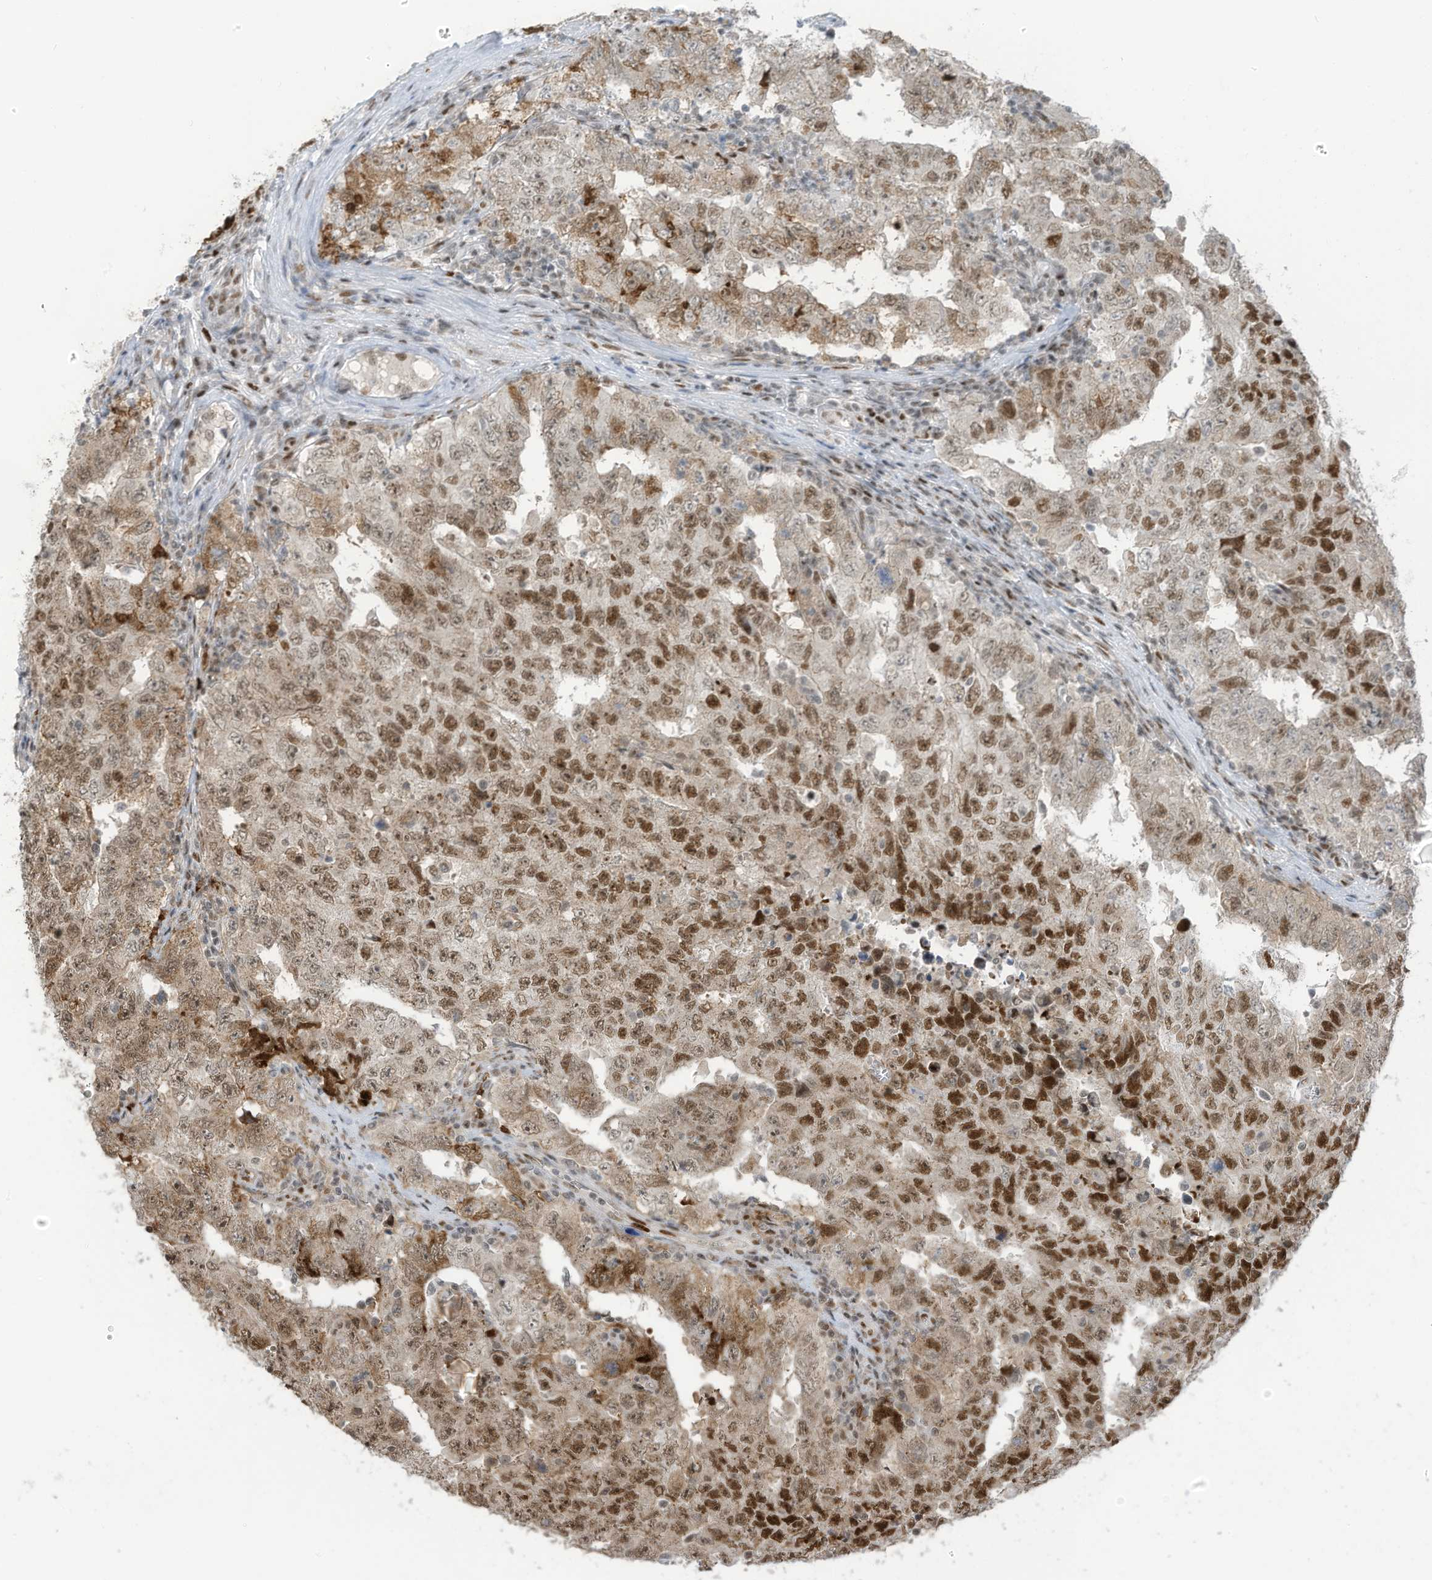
{"staining": {"intensity": "strong", "quantity": ">75%", "location": "nuclear"}, "tissue": "testis cancer", "cell_type": "Tumor cells", "image_type": "cancer", "snomed": [{"axis": "morphology", "description": "Carcinoma, Embryonal, NOS"}, {"axis": "topography", "description": "Testis"}], "caption": "Tumor cells display strong nuclear staining in about >75% of cells in embryonal carcinoma (testis).", "gene": "ZCWPW2", "patient": {"sex": "male", "age": 26}}